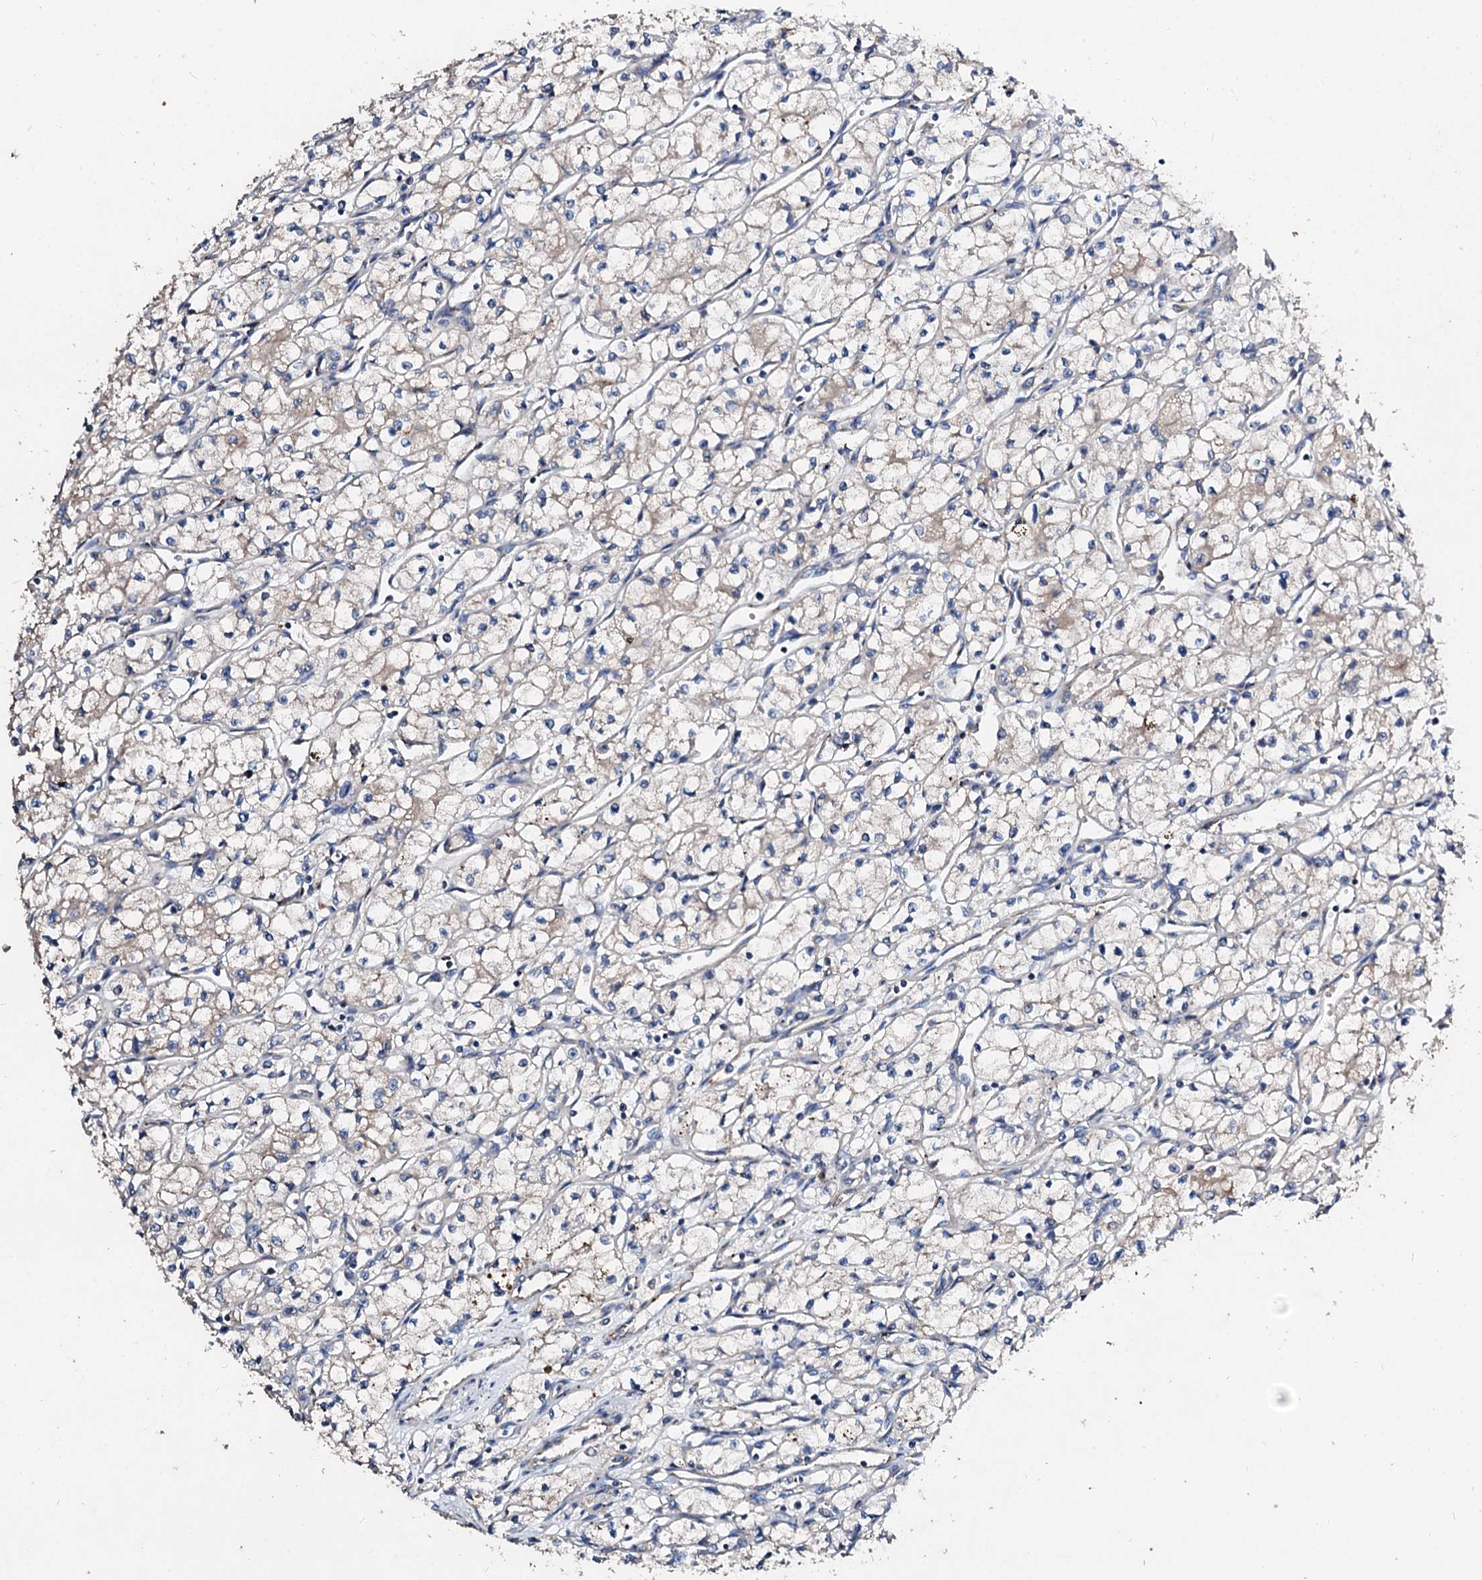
{"staining": {"intensity": "negative", "quantity": "none", "location": "none"}, "tissue": "renal cancer", "cell_type": "Tumor cells", "image_type": "cancer", "snomed": [{"axis": "morphology", "description": "Adenocarcinoma, NOS"}, {"axis": "topography", "description": "Kidney"}], "caption": "High magnification brightfield microscopy of adenocarcinoma (renal) stained with DAB (brown) and counterstained with hematoxylin (blue): tumor cells show no significant expression.", "gene": "FIBIN", "patient": {"sex": "male", "age": 59}}